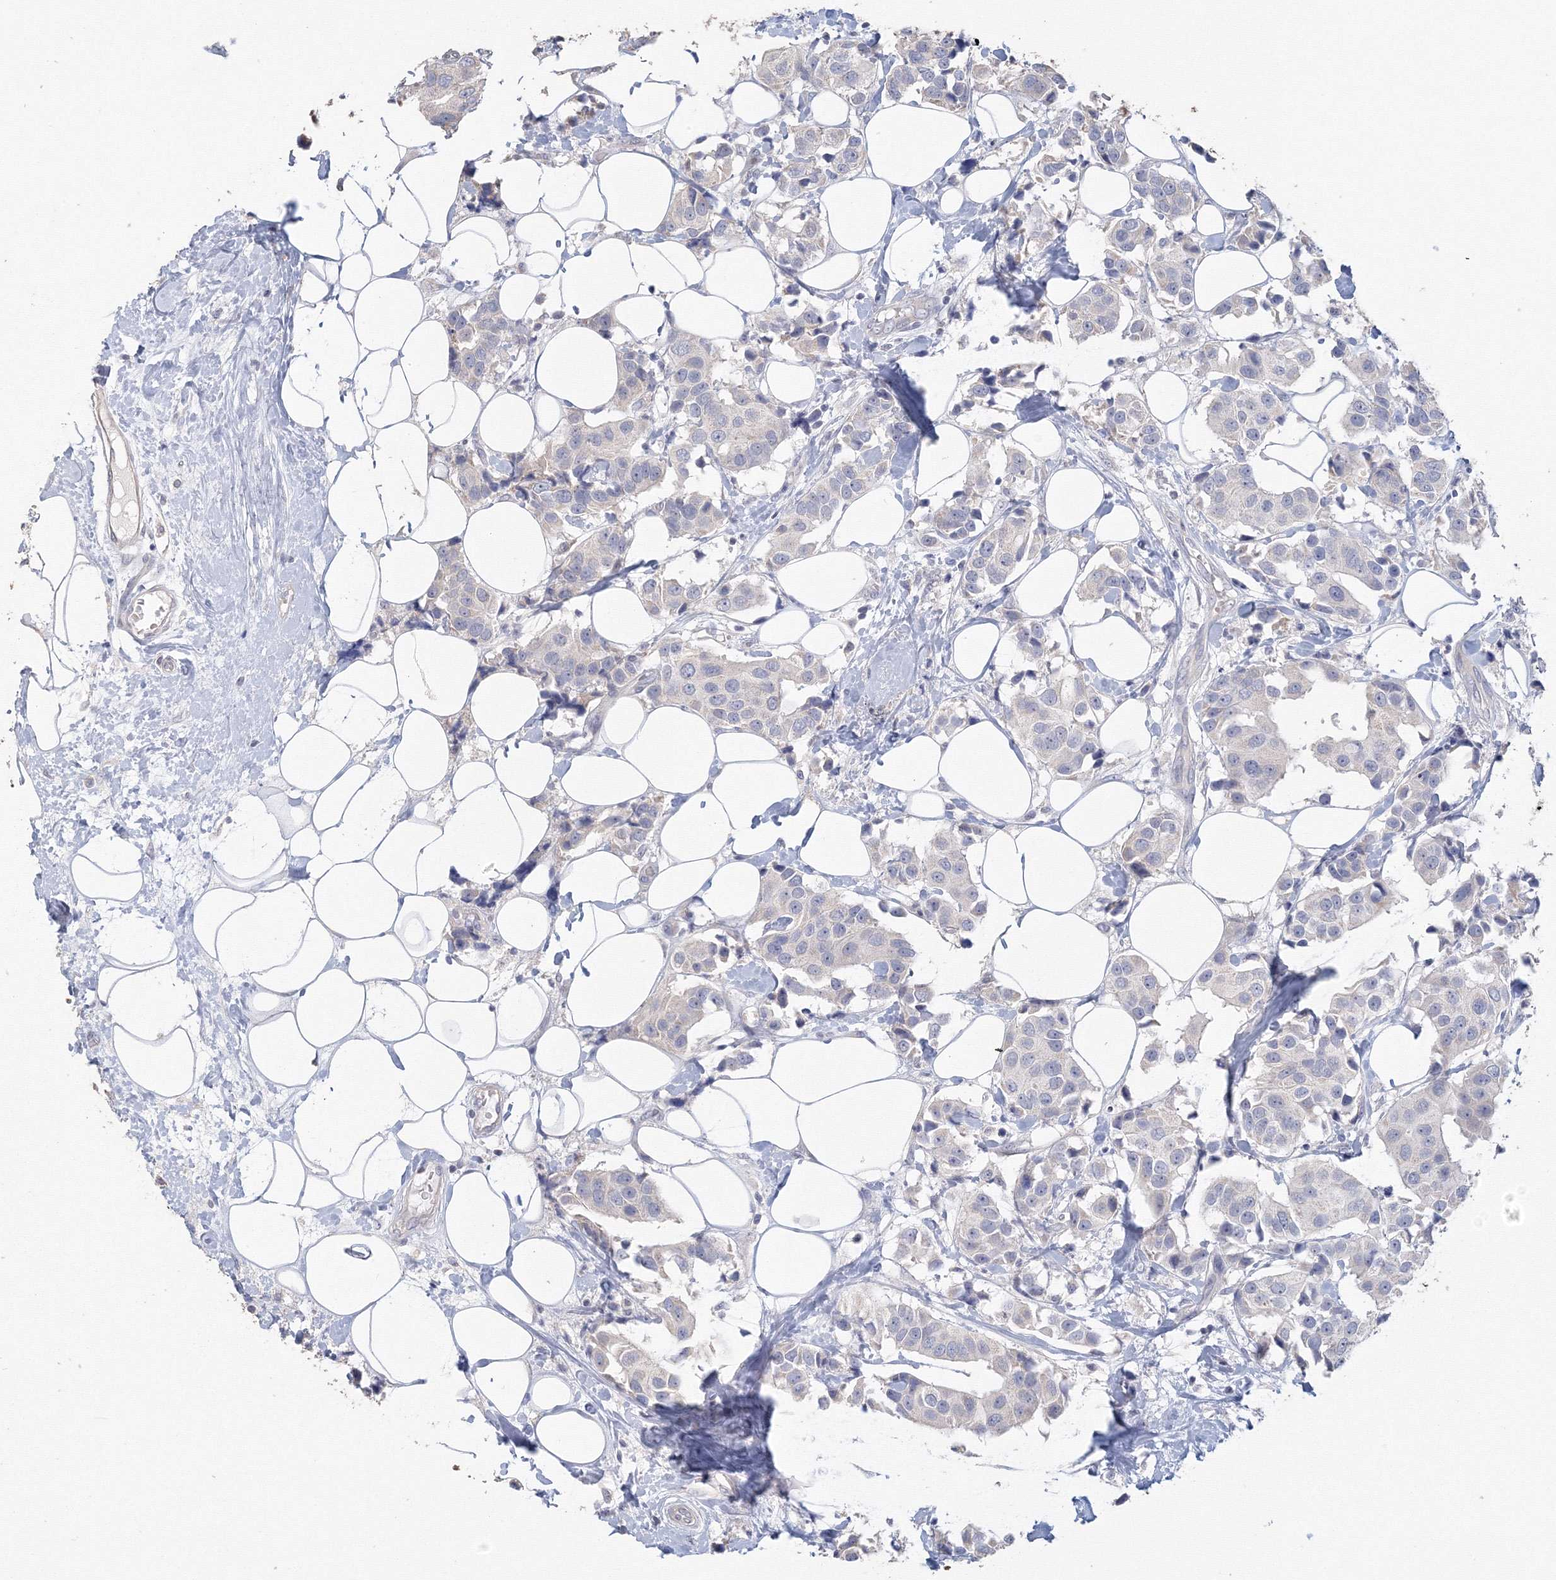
{"staining": {"intensity": "negative", "quantity": "none", "location": "none"}, "tissue": "breast cancer", "cell_type": "Tumor cells", "image_type": "cancer", "snomed": [{"axis": "morphology", "description": "Normal tissue, NOS"}, {"axis": "morphology", "description": "Duct carcinoma"}, {"axis": "topography", "description": "Breast"}], "caption": "Protein analysis of breast cancer exhibits no significant staining in tumor cells. (Brightfield microscopy of DAB immunohistochemistry (IHC) at high magnification).", "gene": "TACC2", "patient": {"sex": "female", "age": 39}}